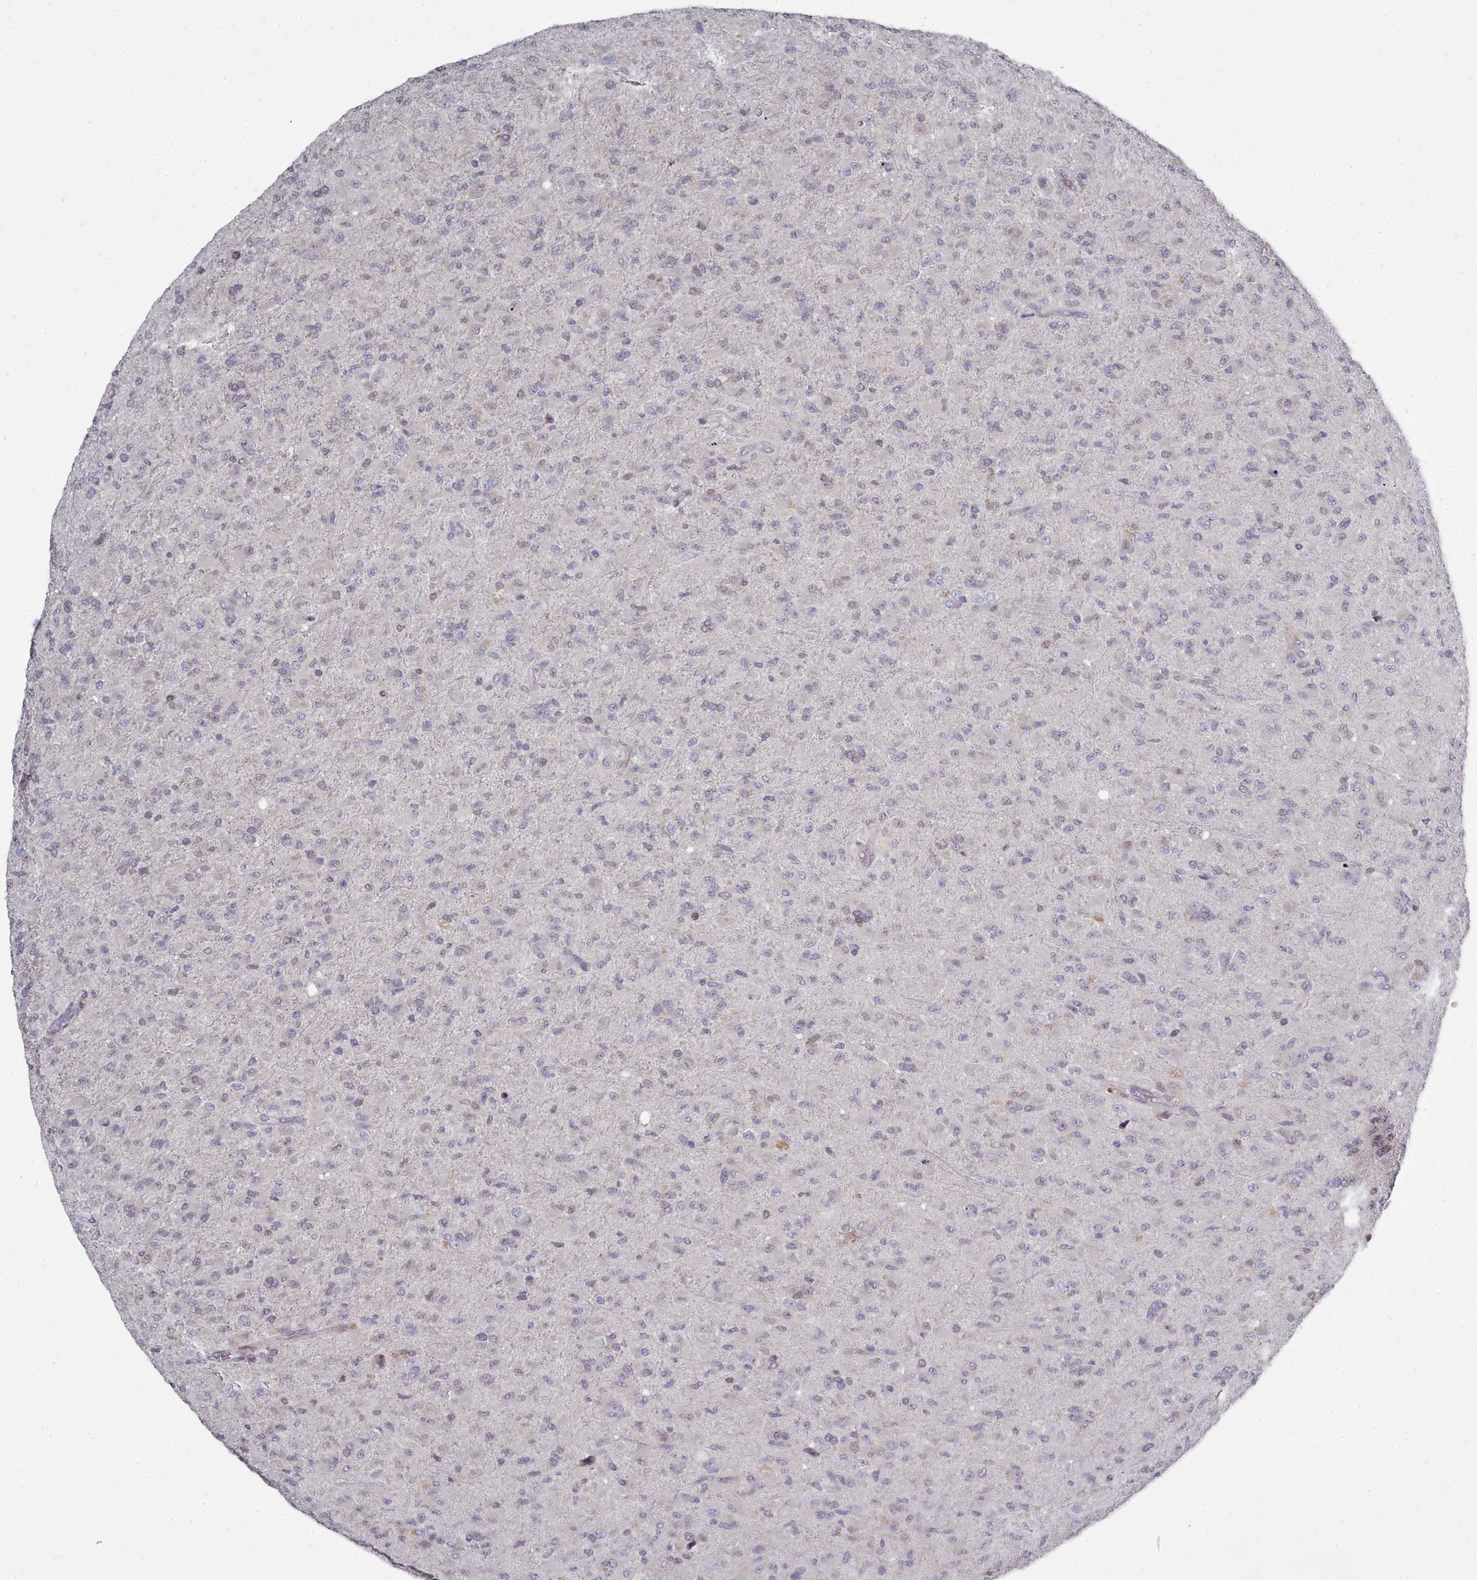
{"staining": {"intensity": "negative", "quantity": "none", "location": "none"}, "tissue": "glioma", "cell_type": "Tumor cells", "image_type": "cancer", "snomed": [{"axis": "morphology", "description": "Glioma, malignant, Low grade"}, {"axis": "topography", "description": "Brain"}], "caption": "Histopathology image shows no protein staining in tumor cells of malignant low-grade glioma tissue. The staining was performed using DAB to visualize the protein expression in brown, while the nuclei were stained in blue with hematoxylin (Magnification: 20x).", "gene": "ACKR3", "patient": {"sex": "male", "age": 65}}